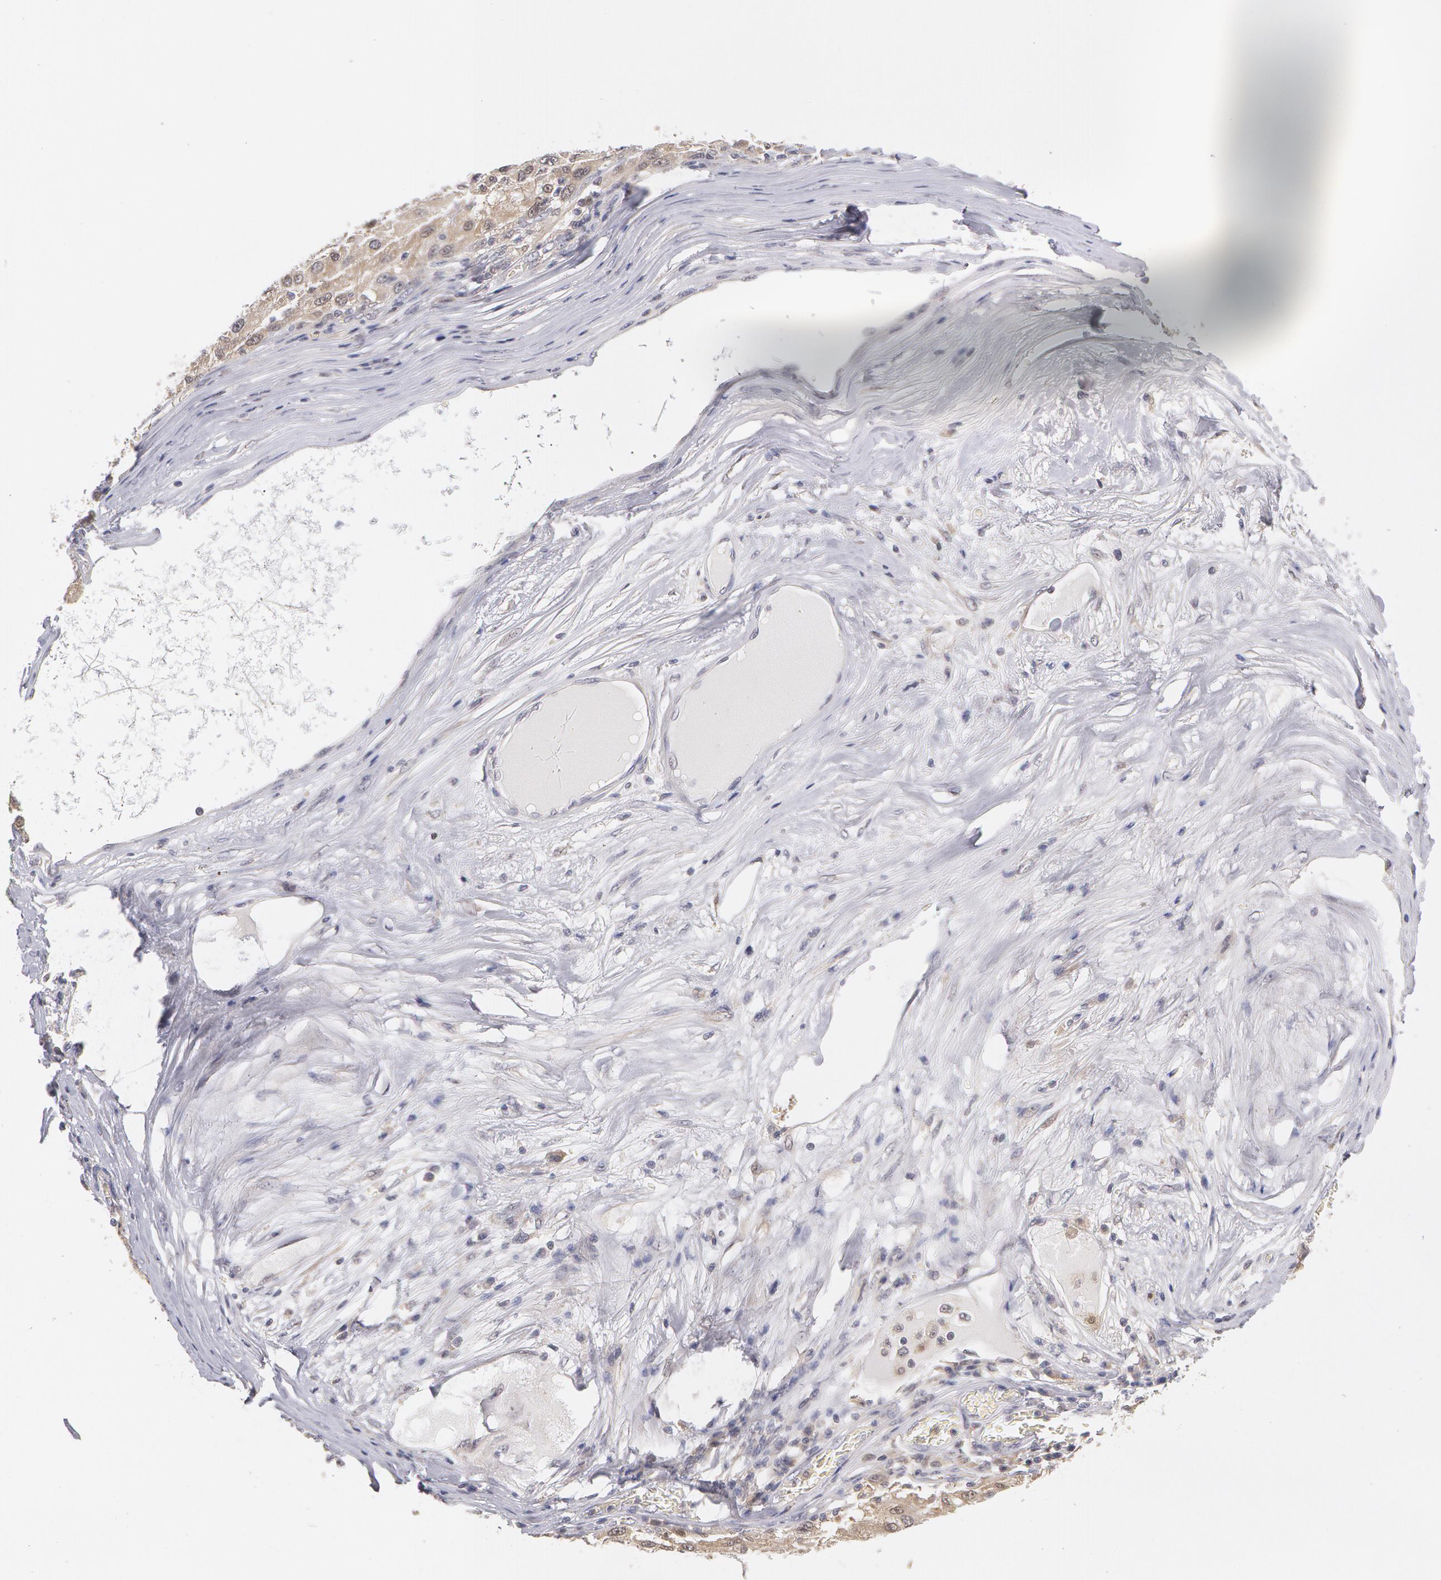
{"staining": {"intensity": "negative", "quantity": "none", "location": "none"}, "tissue": "melanoma", "cell_type": "Tumor cells", "image_type": "cancer", "snomed": [{"axis": "morphology", "description": "Malignant melanoma, NOS"}, {"axis": "topography", "description": "Skin"}], "caption": "DAB immunohistochemical staining of malignant melanoma shows no significant positivity in tumor cells.", "gene": "TXNRD1", "patient": {"sex": "female", "age": 77}}